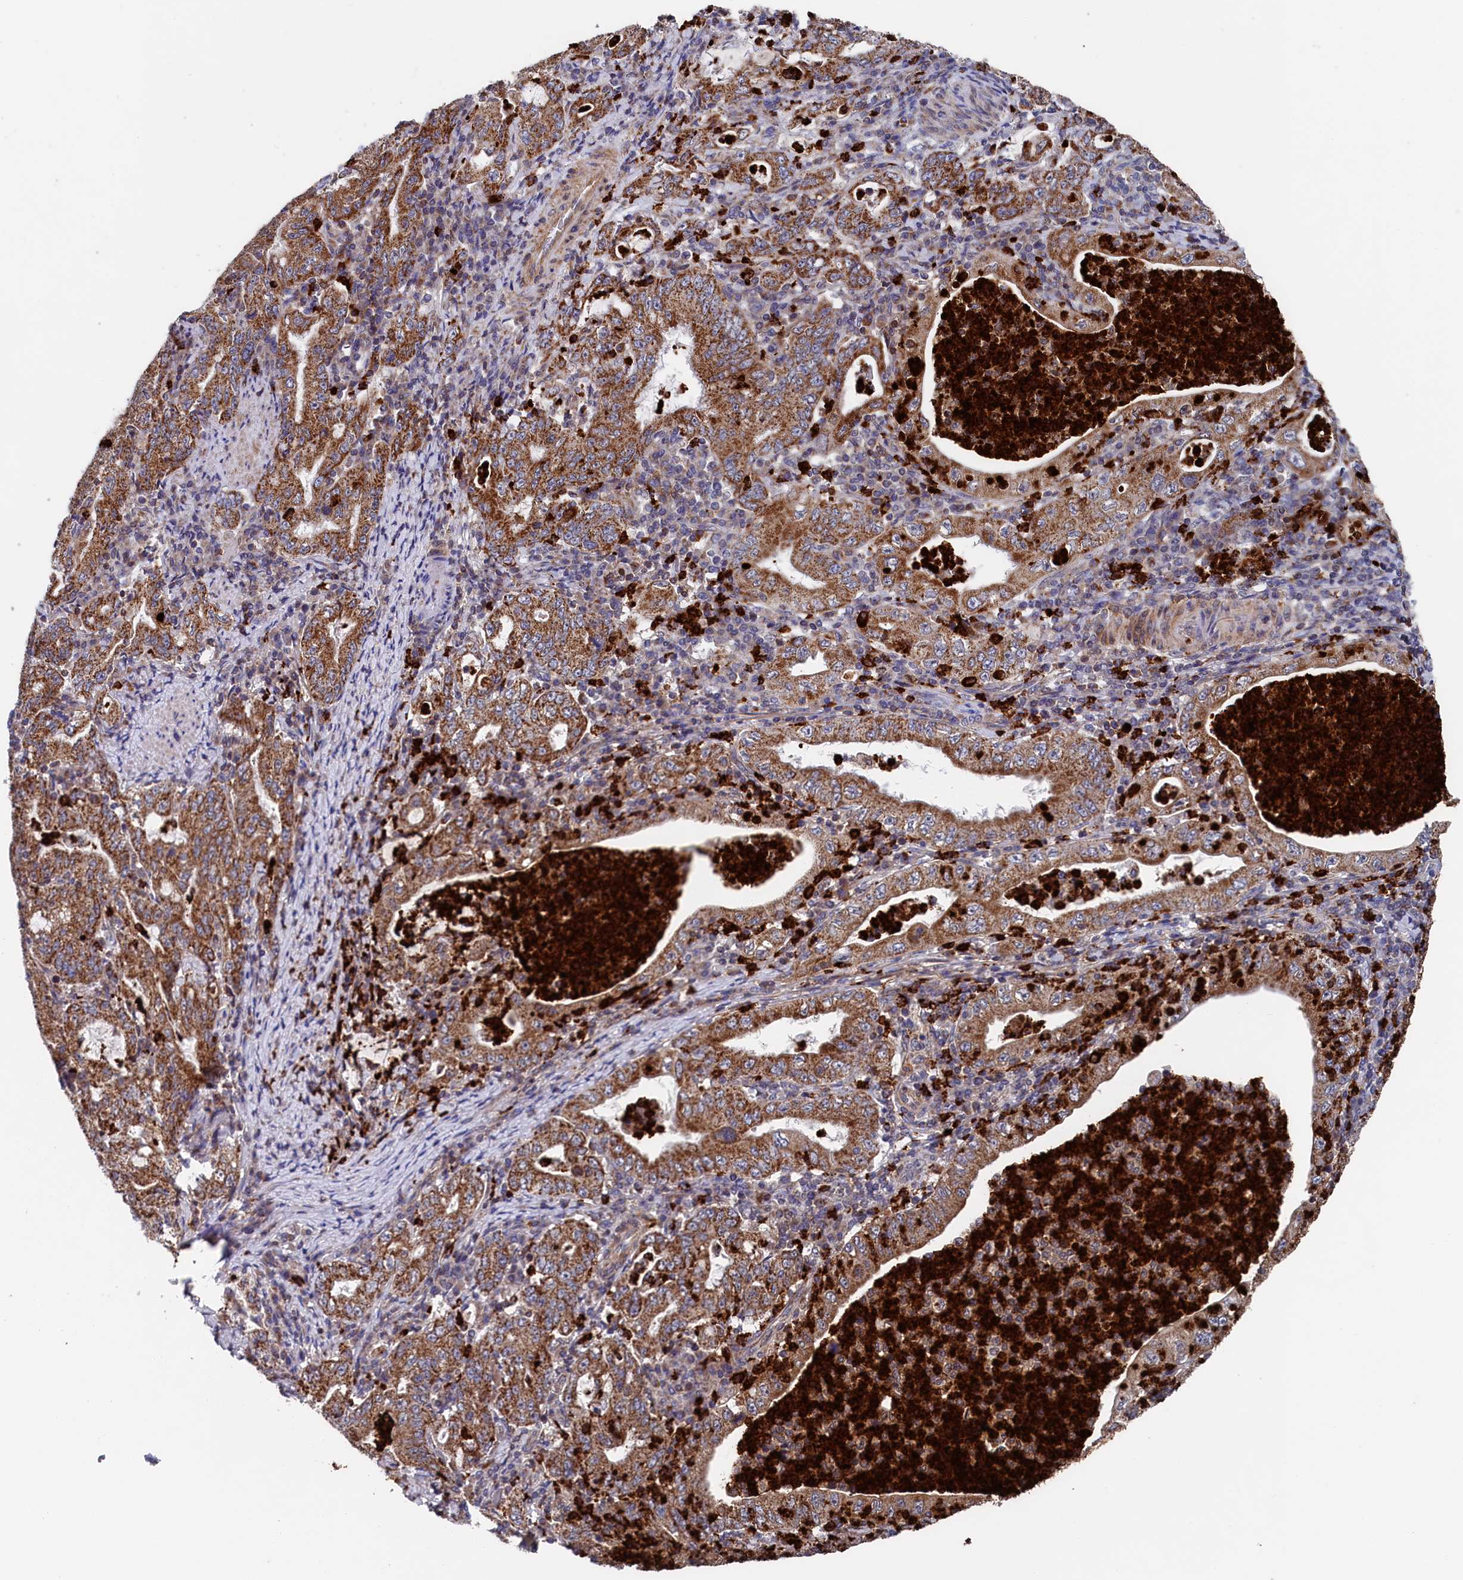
{"staining": {"intensity": "moderate", "quantity": ">75%", "location": "cytoplasmic/membranous"}, "tissue": "stomach cancer", "cell_type": "Tumor cells", "image_type": "cancer", "snomed": [{"axis": "morphology", "description": "Normal tissue, NOS"}, {"axis": "morphology", "description": "Adenocarcinoma, NOS"}, {"axis": "topography", "description": "Esophagus"}, {"axis": "topography", "description": "Stomach, upper"}, {"axis": "topography", "description": "Peripheral nerve tissue"}], "caption": "Human stomach cancer (adenocarcinoma) stained with a brown dye displays moderate cytoplasmic/membranous positive expression in approximately >75% of tumor cells.", "gene": "CHCHD1", "patient": {"sex": "male", "age": 62}}